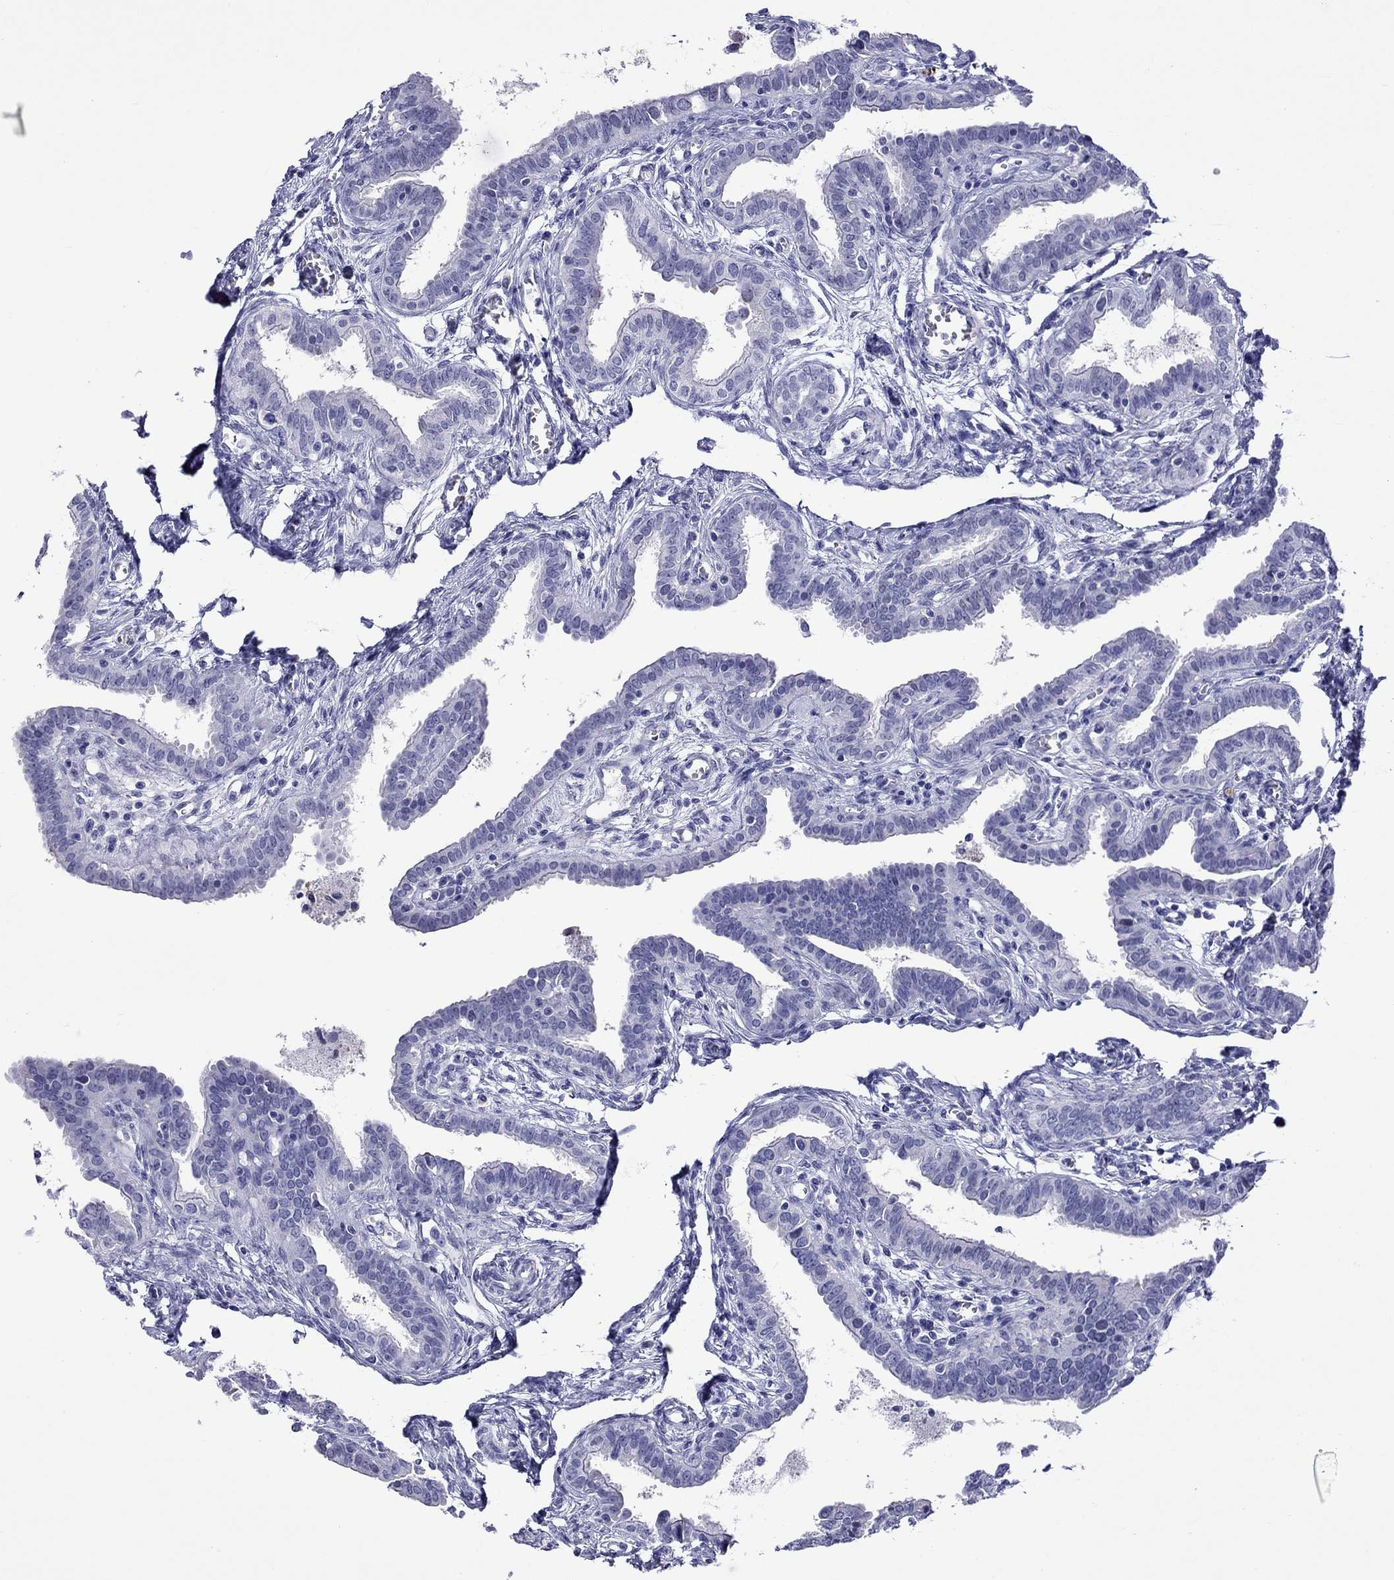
{"staining": {"intensity": "negative", "quantity": "none", "location": "none"}, "tissue": "fallopian tube", "cell_type": "Glandular cells", "image_type": "normal", "snomed": [{"axis": "morphology", "description": "Normal tissue, NOS"}, {"axis": "morphology", "description": "Carcinoma, endometroid"}, {"axis": "topography", "description": "Fallopian tube"}, {"axis": "topography", "description": "Ovary"}], "caption": "Glandular cells are negative for protein expression in unremarkable human fallopian tube. (Stains: DAB immunohistochemistry with hematoxylin counter stain, Microscopy: brightfield microscopy at high magnification).", "gene": "SLC30A8", "patient": {"sex": "female", "age": 42}}